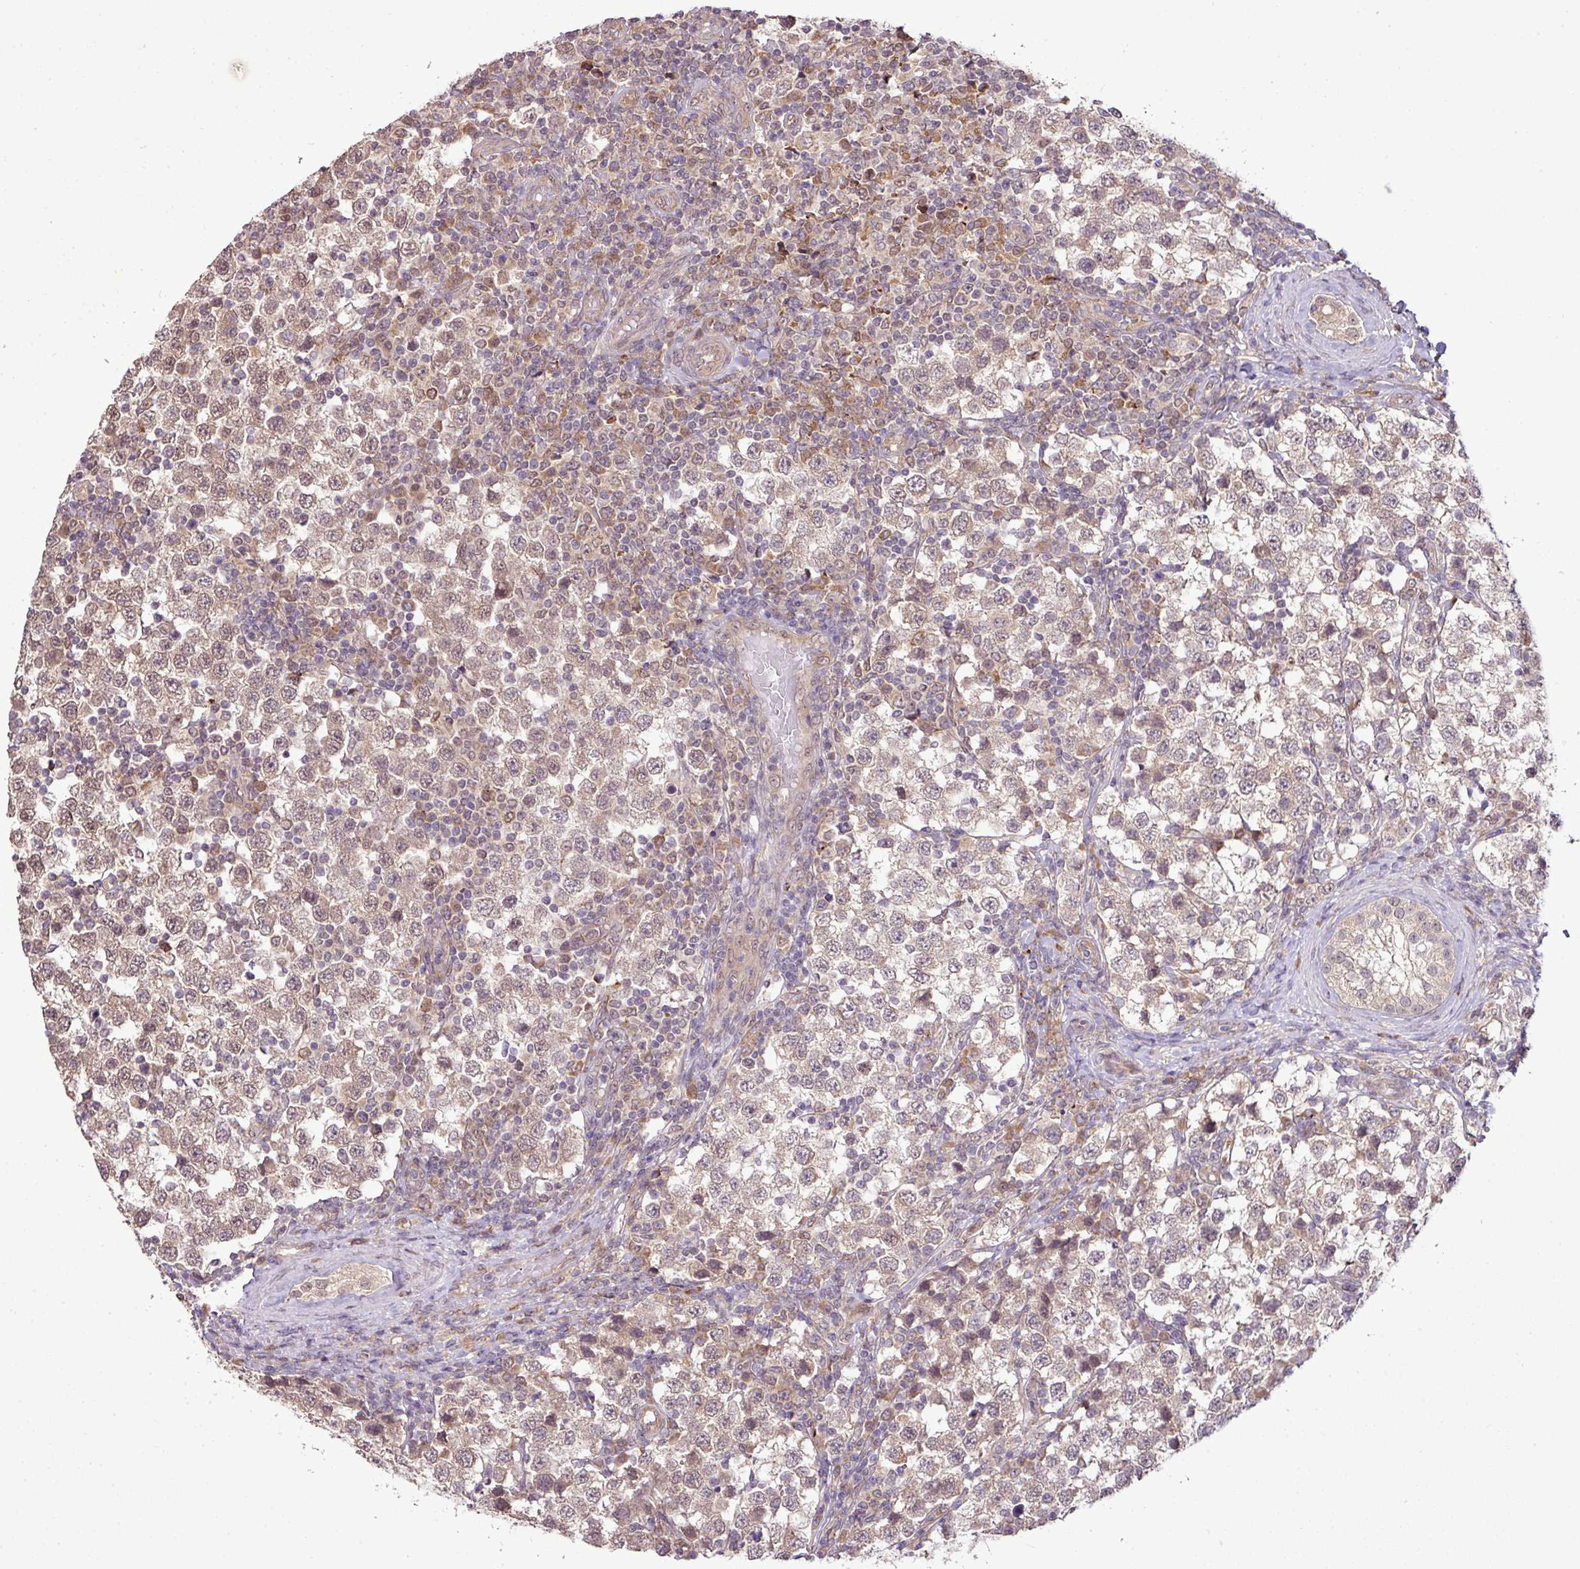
{"staining": {"intensity": "weak", "quantity": ">75%", "location": "cytoplasmic/membranous,nuclear"}, "tissue": "testis cancer", "cell_type": "Tumor cells", "image_type": "cancer", "snomed": [{"axis": "morphology", "description": "Seminoma, NOS"}, {"axis": "topography", "description": "Testis"}], "caption": "Testis cancer tissue displays weak cytoplasmic/membranous and nuclear expression in about >75% of tumor cells, visualized by immunohistochemistry.", "gene": "DNAAF4", "patient": {"sex": "male", "age": 34}}